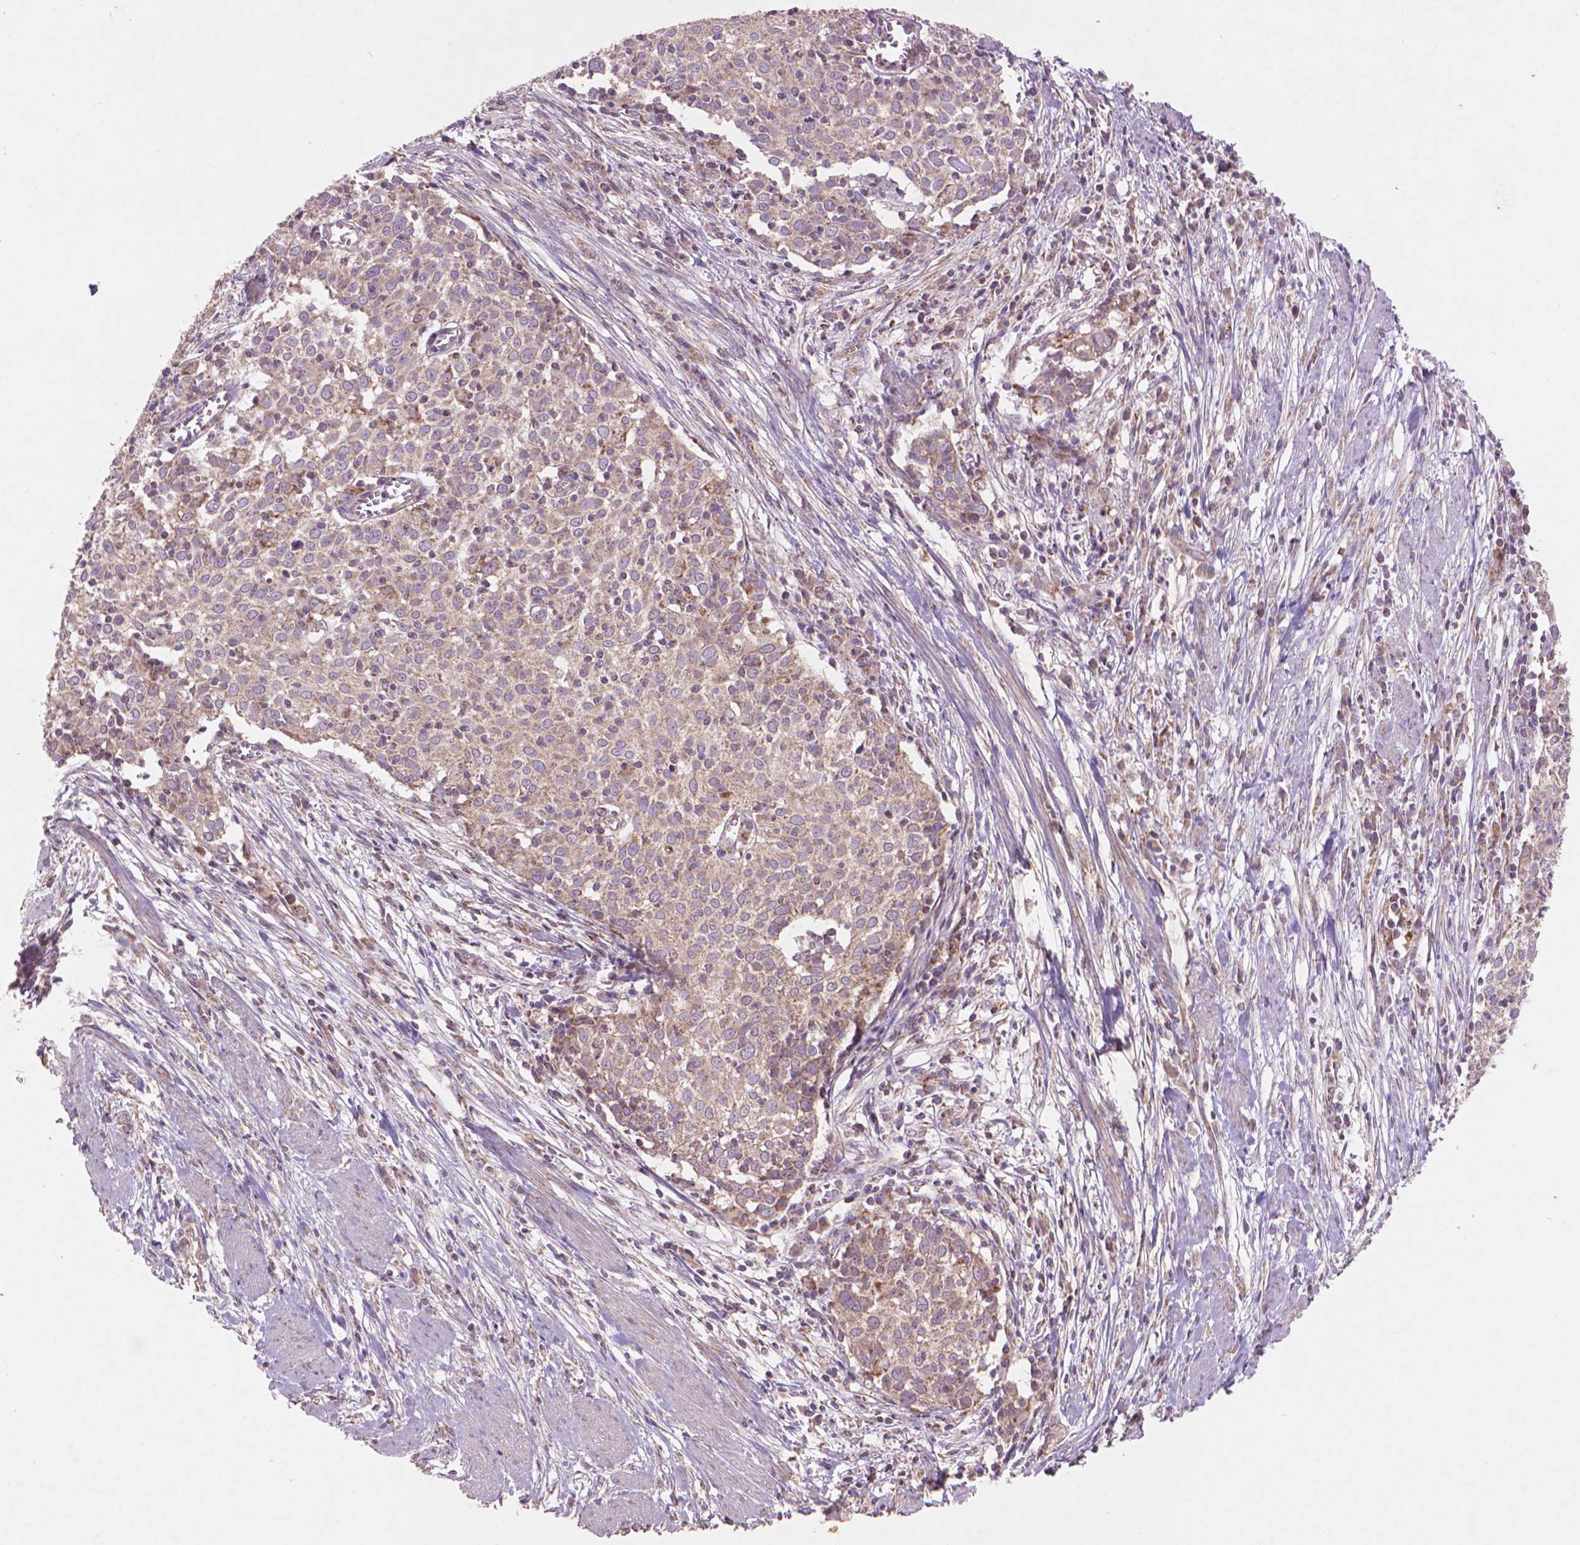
{"staining": {"intensity": "weak", "quantity": ">75%", "location": "cytoplasmic/membranous"}, "tissue": "cervical cancer", "cell_type": "Tumor cells", "image_type": "cancer", "snomed": [{"axis": "morphology", "description": "Squamous cell carcinoma, NOS"}, {"axis": "topography", "description": "Cervix"}], "caption": "Immunohistochemistry (IHC) histopathology image of cervical cancer stained for a protein (brown), which demonstrates low levels of weak cytoplasmic/membranous positivity in about >75% of tumor cells.", "gene": "NLRX1", "patient": {"sex": "female", "age": 39}}